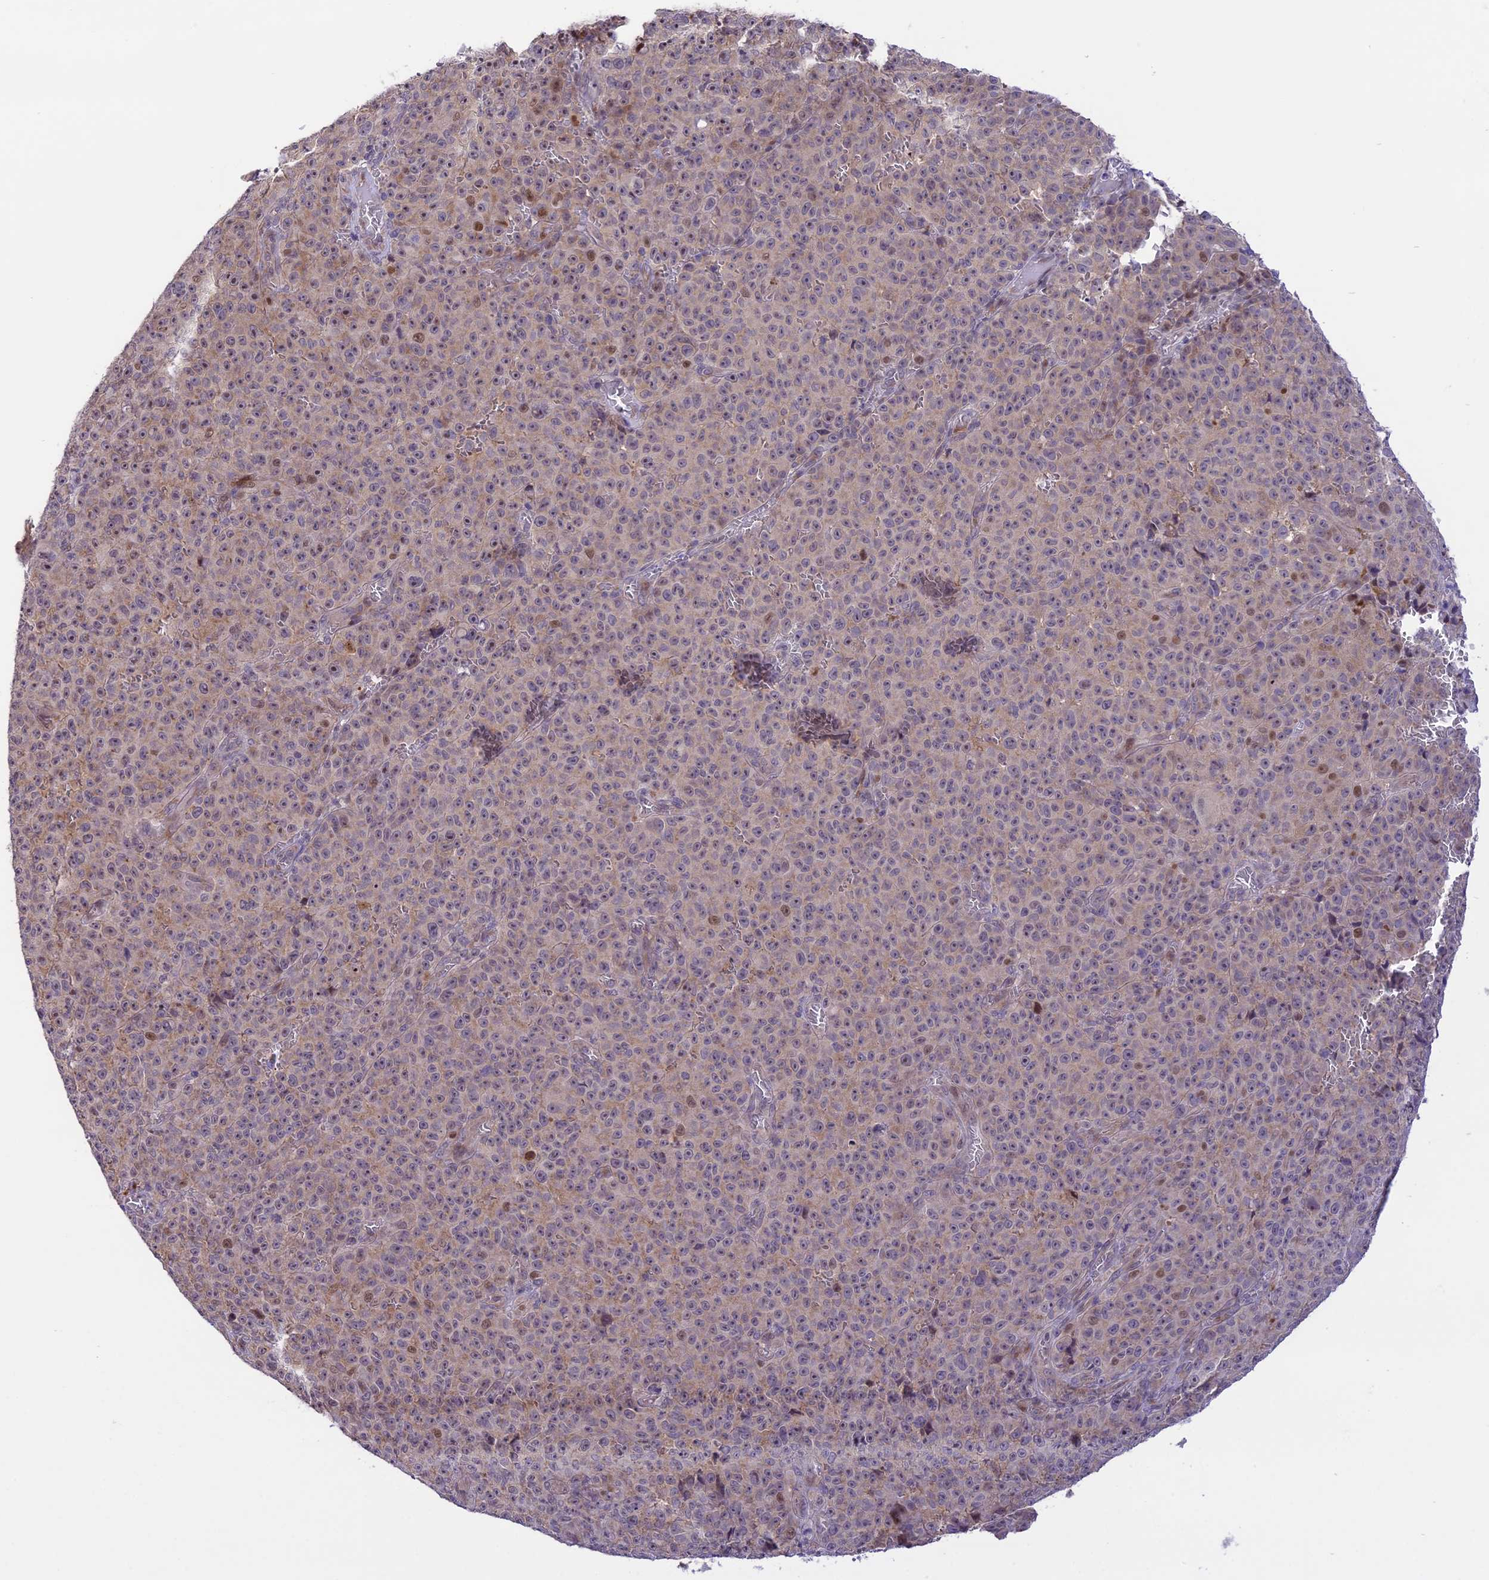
{"staining": {"intensity": "weak", "quantity": ">75%", "location": "cytoplasmic/membranous"}, "tissue": "melanoma", "cell_type": "Tumor cells", "image_type": "cancer", "snomed": [{"axis": "morphology", "description": "Malignant melanoma, NOS"}, {"axis": "topography", "description": "Skin"}], "caption": "Human melanoma stained for a protein (brown) displays weak cytoplasmic/membranous positive expression in approximately >75% of tumor cells.", "gene": "ZNF837", "patient": {"sex": "female", "age": 82}}